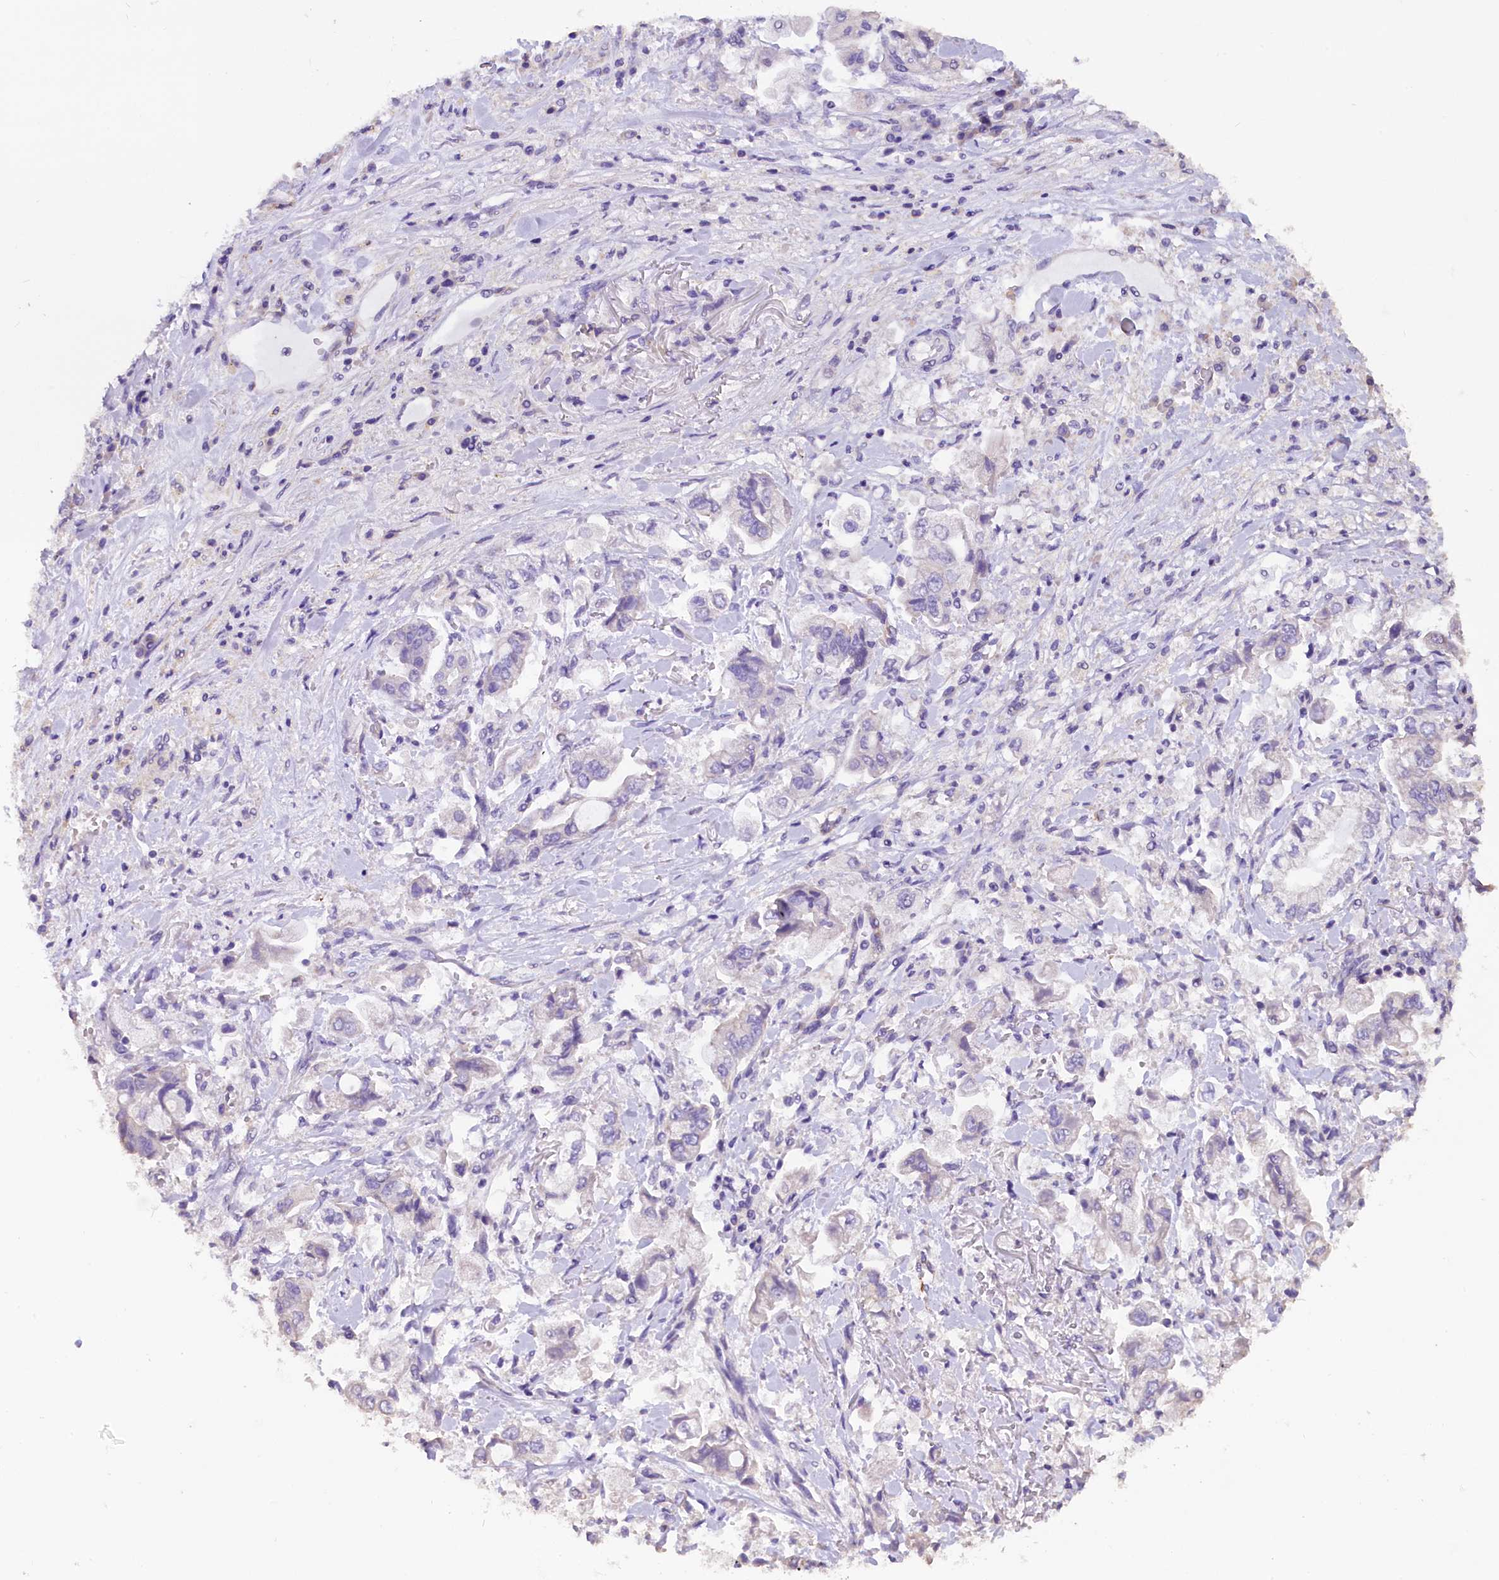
{"staining": {"intensity": "negative", "quantity": "none", "location": "none"}, "tissue": "stomach cancer", "cell_type": "Tumor cells", "image_type": "cancer", "snomed": [{"axis": "morphology", "description": "Adenocarcinoma, NOS"}, {"axis": "topography", "description": "Stomach"}], "caption": "High magnification brightfield microscopy of stomach cancer (adenocarcinoma) stained with DAB (3,3'-diaminobenzidine) (brown) and counterstained with hematoxylin (blue): tumor cells show no significant staining.", "gene": "AP3B2", "patient": {"sex": "male", "age": 62}}